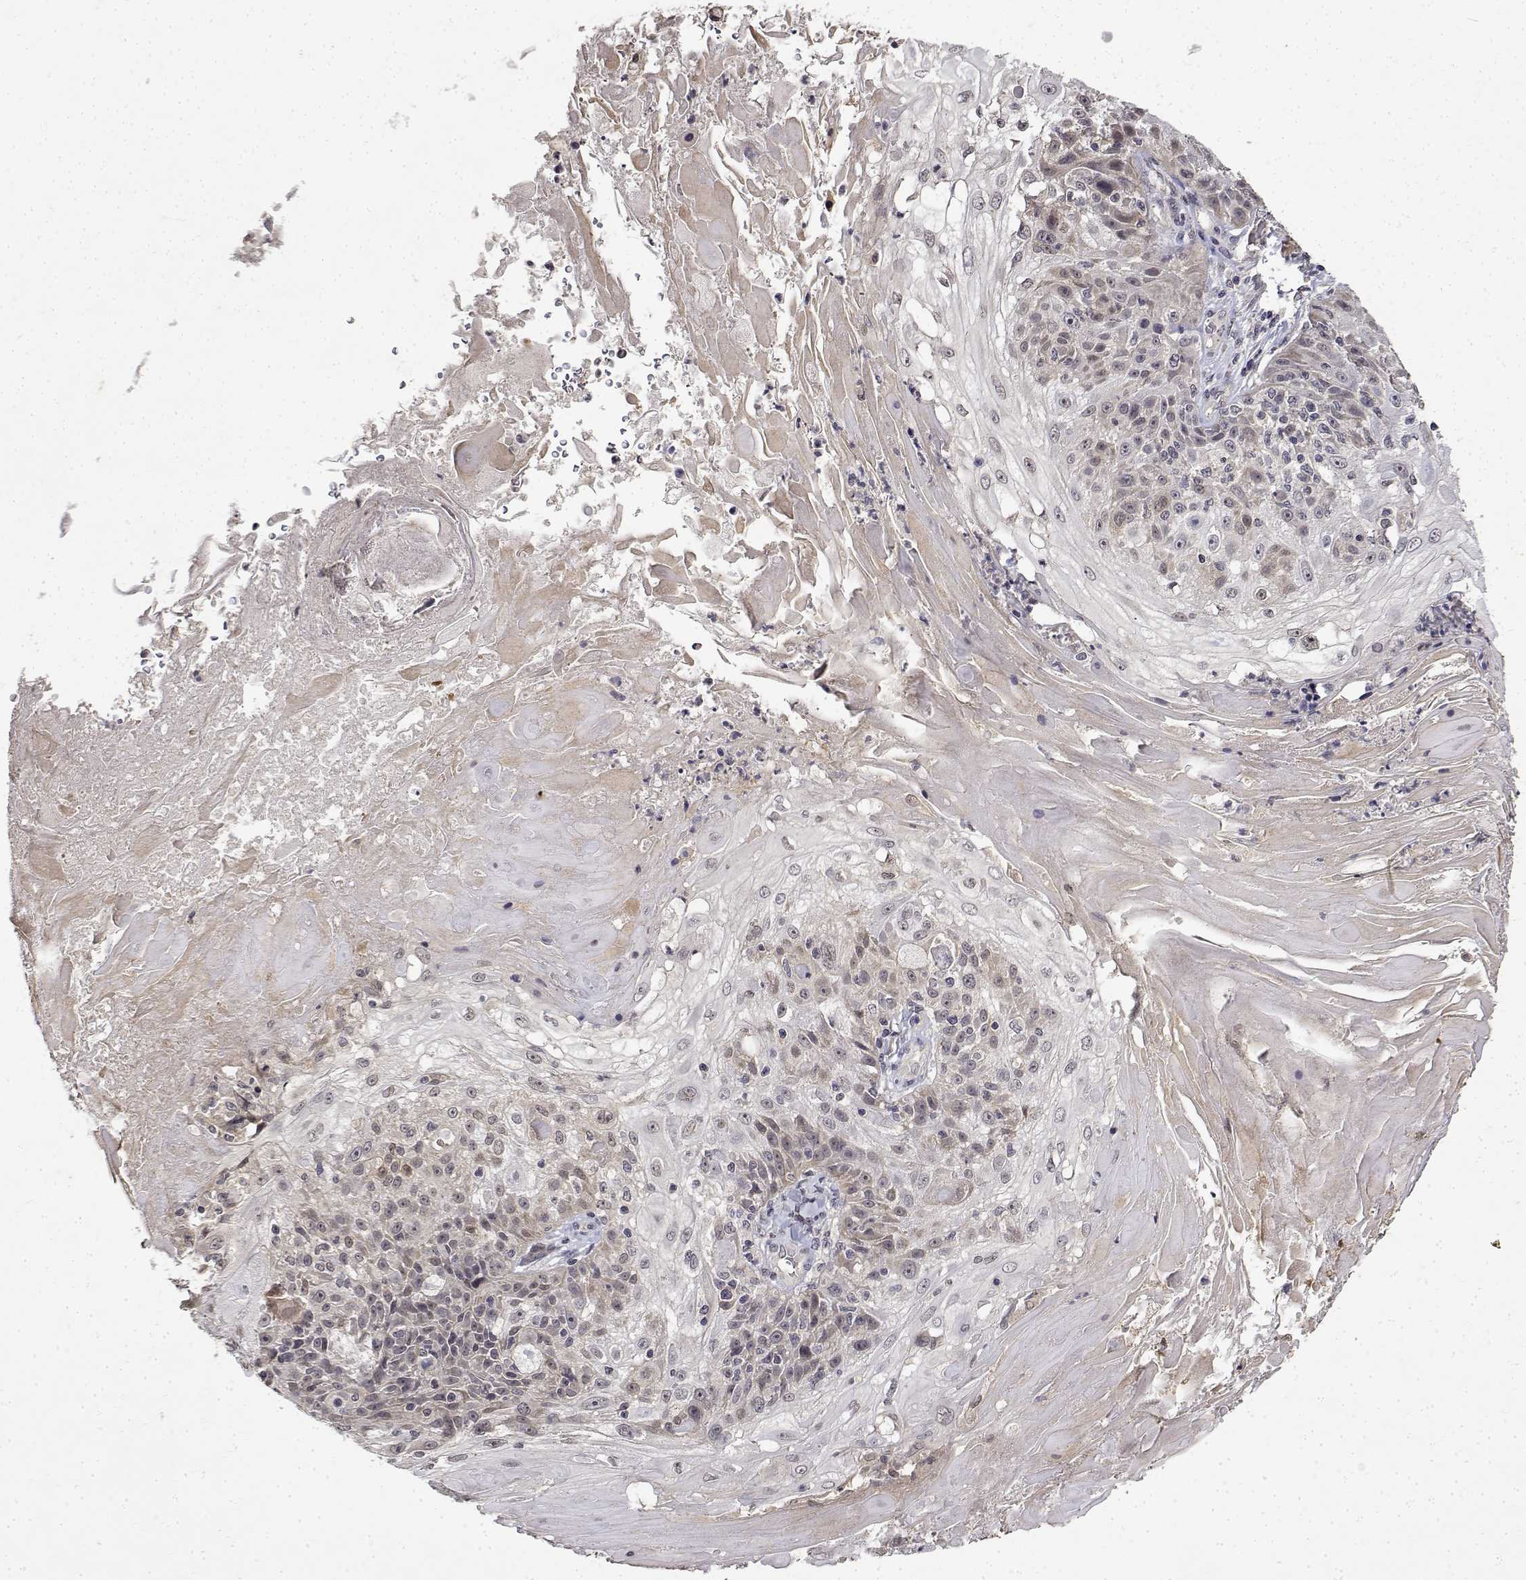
{"staining": {"intensity": "weak", "quantity": "25%-75%", "location": "cytoplasmic/membranous"}, "tissue": "skin cancer", "cell_type": "Tumor cells", "image_type": "cancer", "snomed": [{"axis": "morphology", "description": "Normal tissue, NOS"}, {"axis": "morphology", "description": "Squamous cell carcinoma, NOS"}, {"axis": "topography", "description": "Skin"}], "caption": "Immunohistochemical staining of human skin squamous cell carcinoma demonstrates low levels of weak cytoplasmic/membranous staining in about 25%-75% of tumor cells.", "gene": "BDNF", "patient": {"sex": "female", "age": 83}}